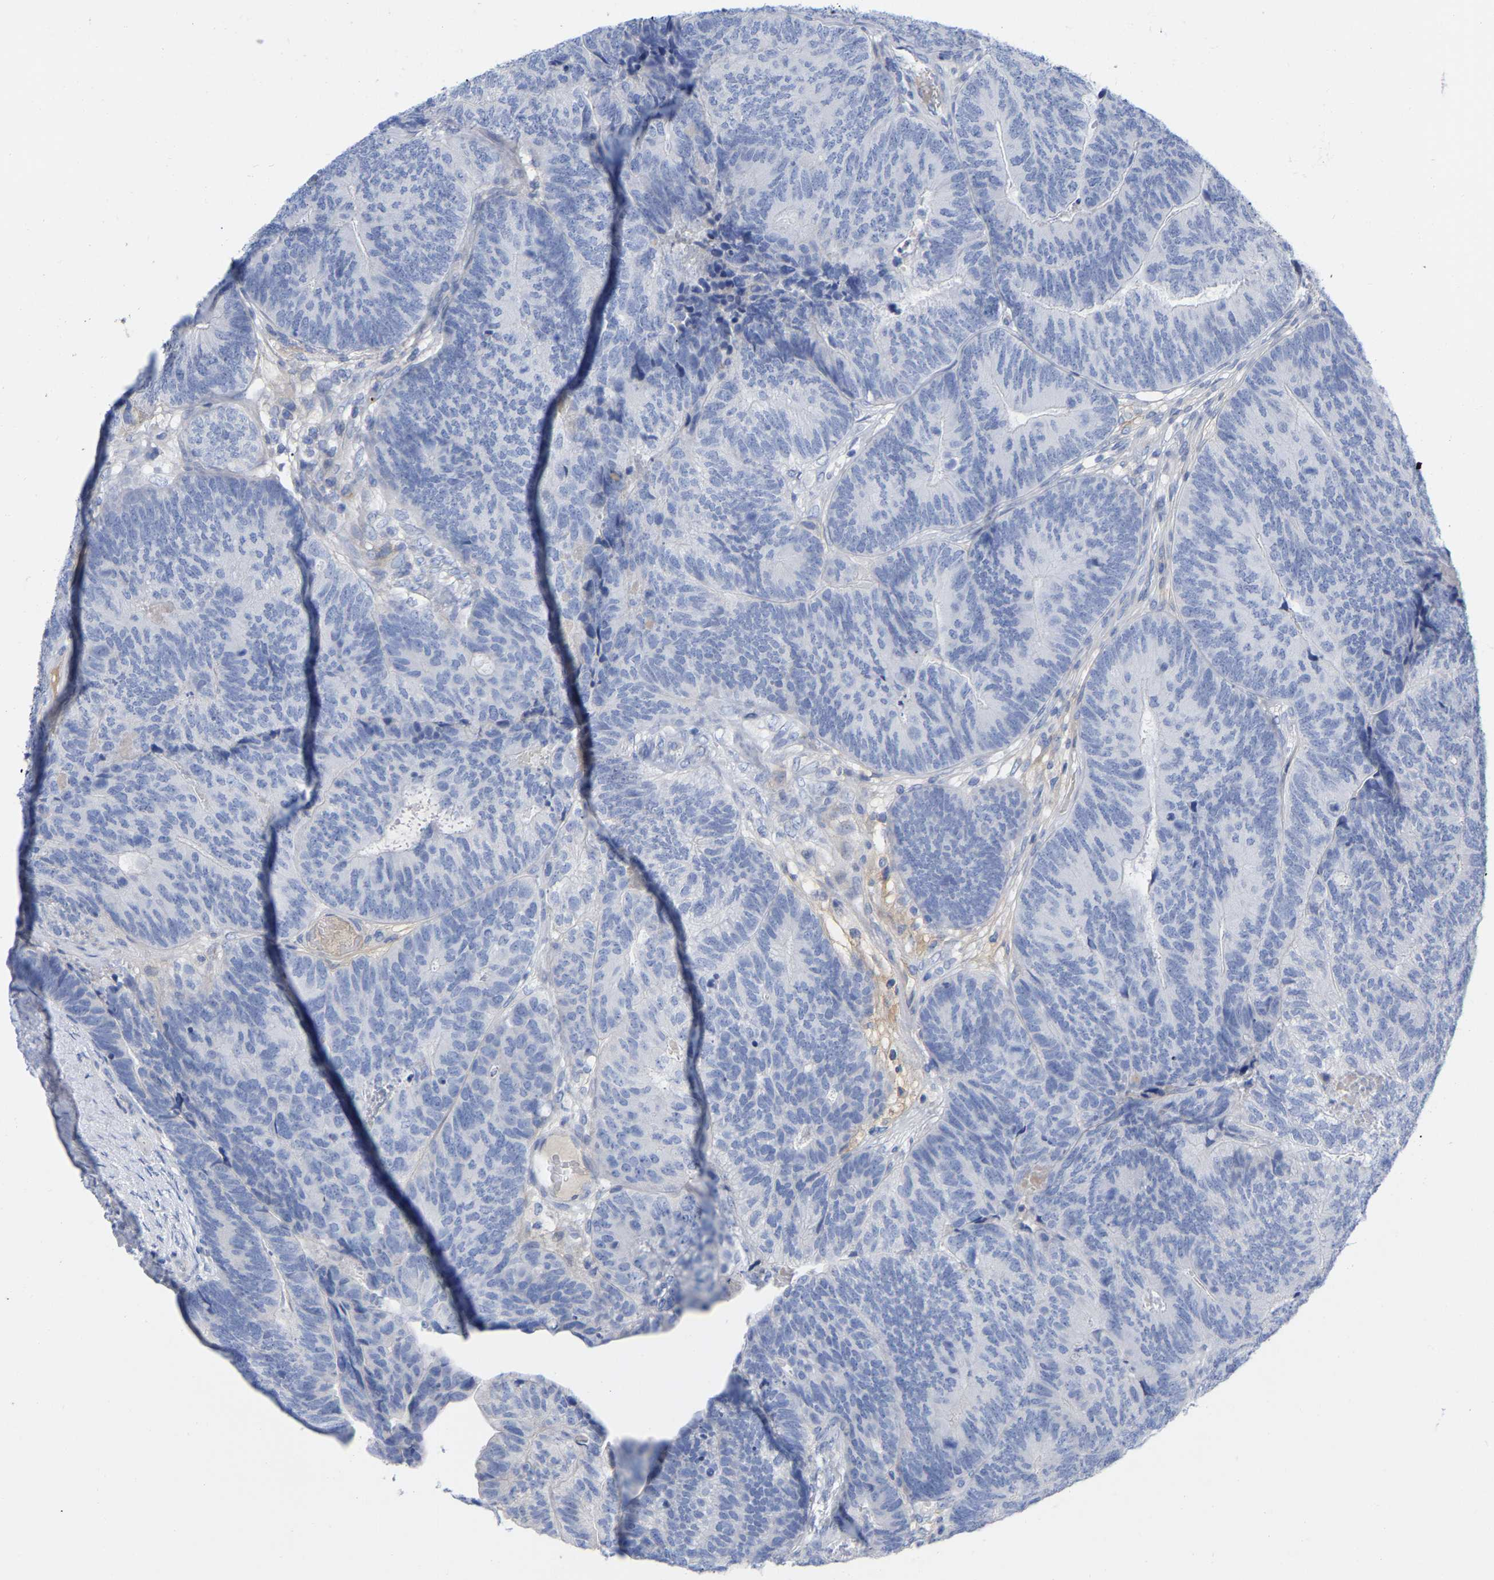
{"staining": {"intensity": "negative", "quantity": "none", "location": "none"}, "tissue": "colorectal cancer", "cell_type": "Tumor cells", "image_type": "cancer", "snomed": [{"axis": "morphology", "description": "Normal tissue, NOS"}, {"axis": "morphology", "description": "Adenocarcinoma, NOS"}, {"axis": "topography", "description": "Rectum"}], "caption": "DAB (3,3'-diaminobenzidine) immunohistochemical staining of colorectal adenocarcinoma exhibits no significant expression in tumor cells. (DAB immunohistochemistry (IHC), high magnification).", "gene": "HAPLN1", "patient": {"sex": "female", "age": 66}}